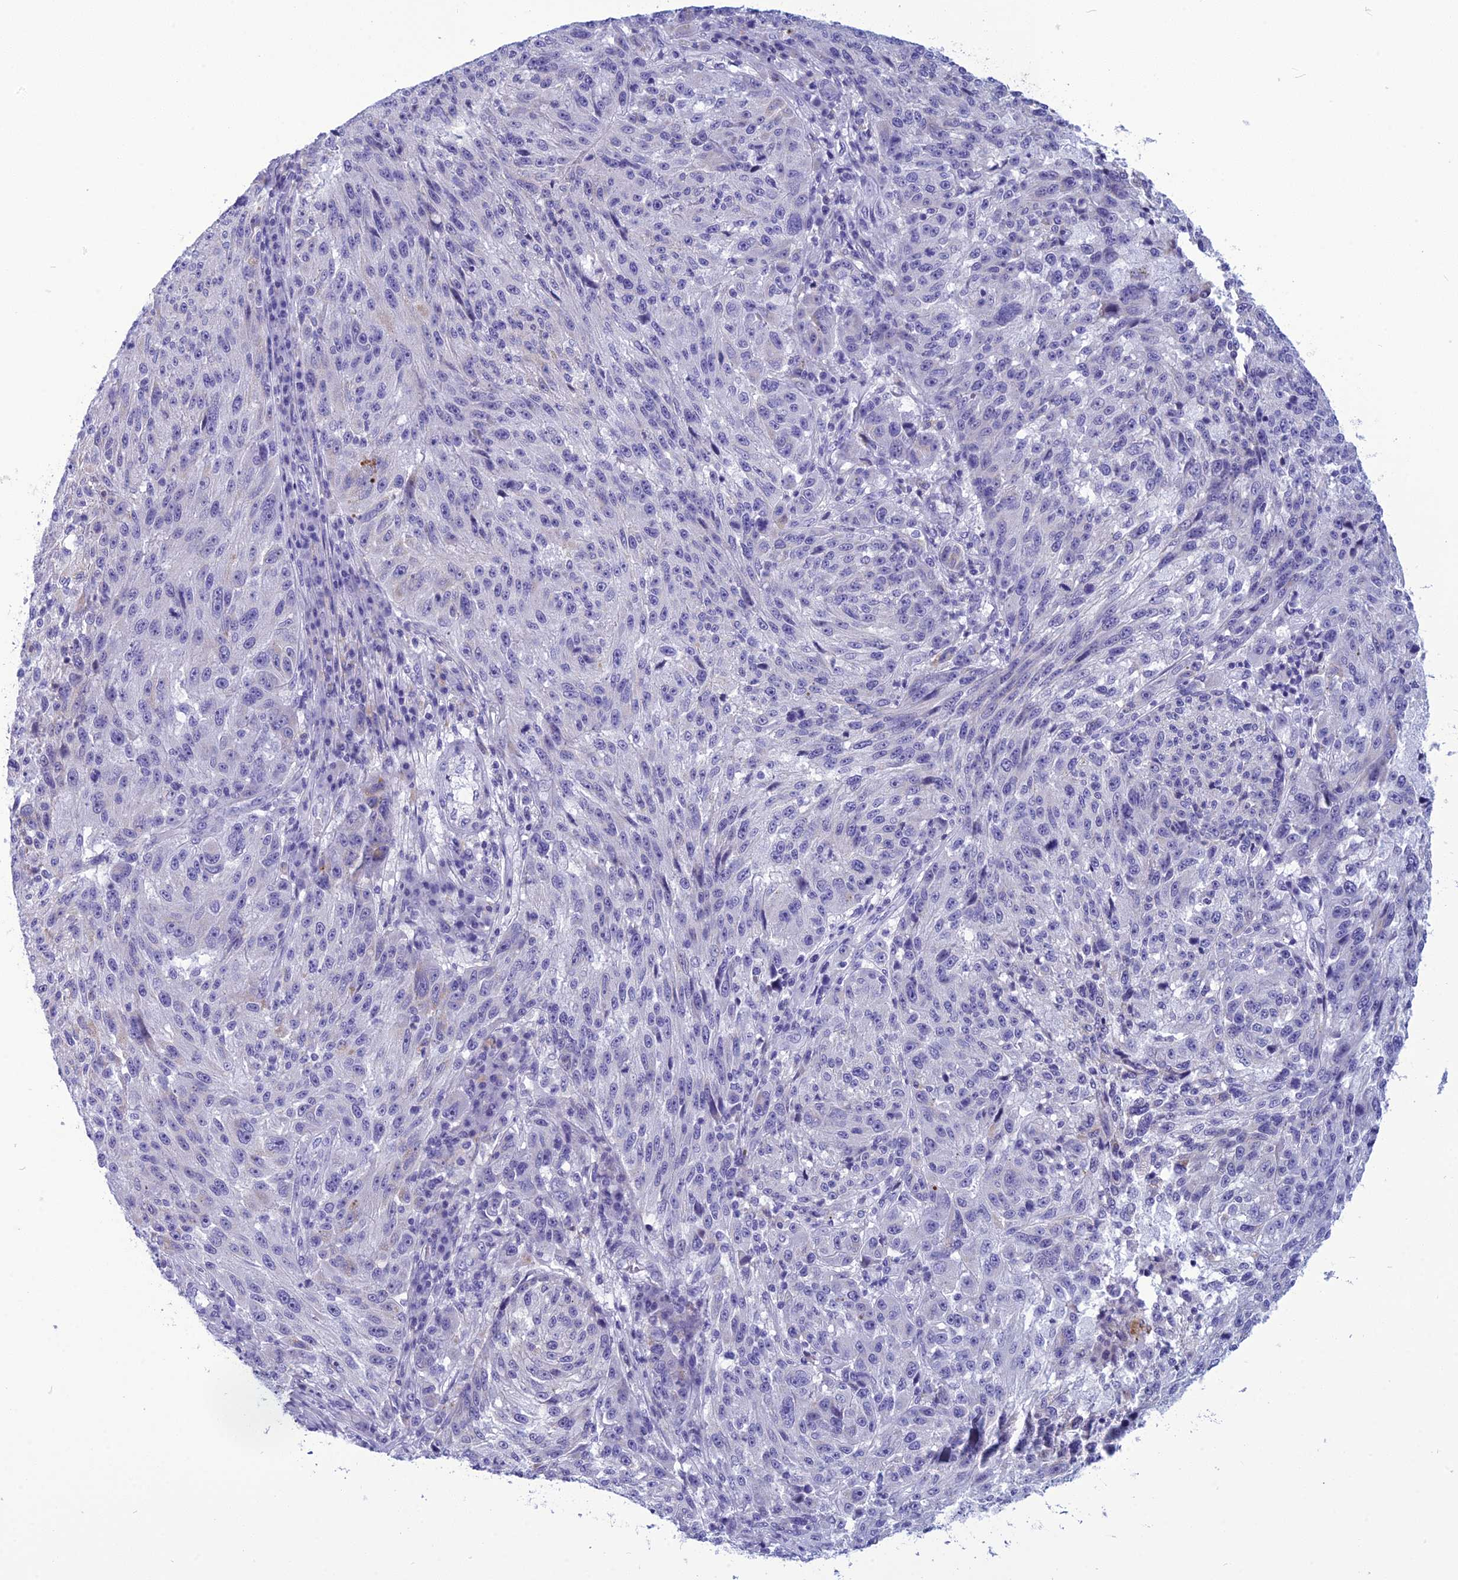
{"staining": {"intensity": "negative", "quantity": "none", "location": "none"}, "tissue": "melanoma", "cell_type": "Tumor cells", "image_type": "cancer", "snomed": [{"axis": "morphology", "description": "Malignant melanoma, NOS"}, {"axis": "topography", "description": "Skin"}], "caption": "Tumor cells are negative for brown protein staining in malignant melanoma.", "gene": "BBS2", "patient": {"sex": "male", "age": 53}}